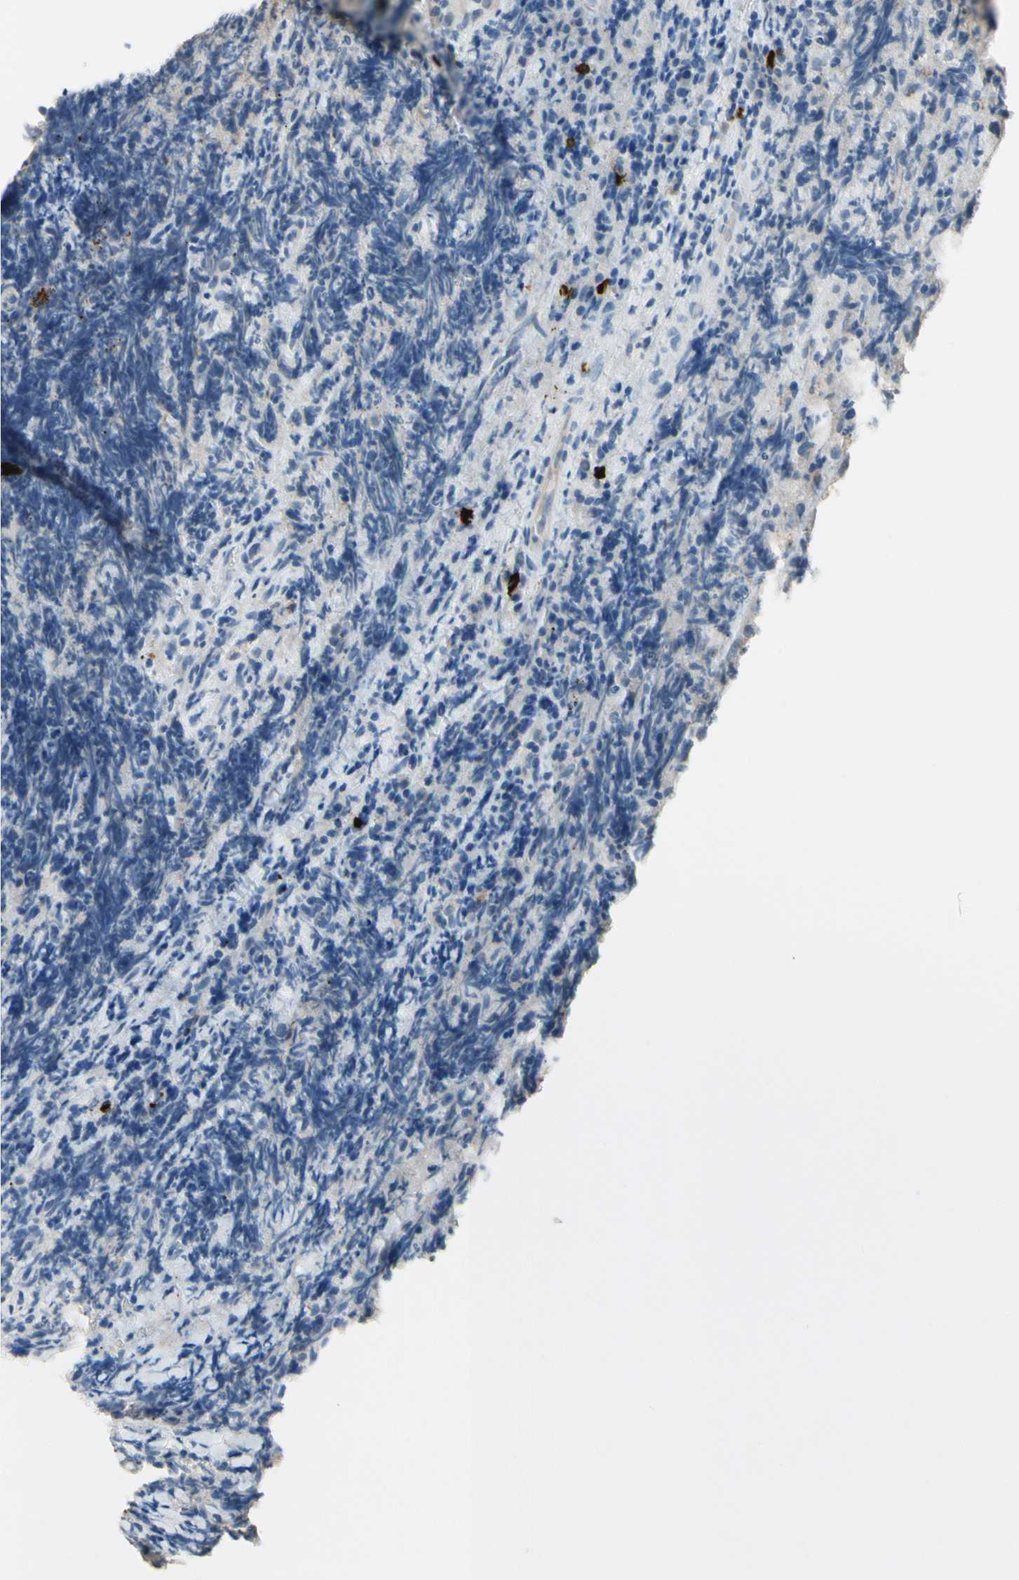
{"staining": {"intensity": "negative", "quantity": "none", "location": "none"}, "tissue": "lymphoma", "cell_type": "Tumor cells", "image_type": "cancer", "snomed": [{"axis": "morphology", "description": "Malignant lymphoma, non-Hodgkin's type, High grade"}, {"axis": "topography", "description": "Tonsil"}], "caption": "Immunohistochemistry (IHC) of malignant lymphoma, non-Hodgkin's type (high-grade) reveals no expression in tumor cells. (DAB (3,3'-diaminobenzidine) IHC, high magnification).", "gene": "CPA3", "patient": {"sex": "female", "age": 36}}